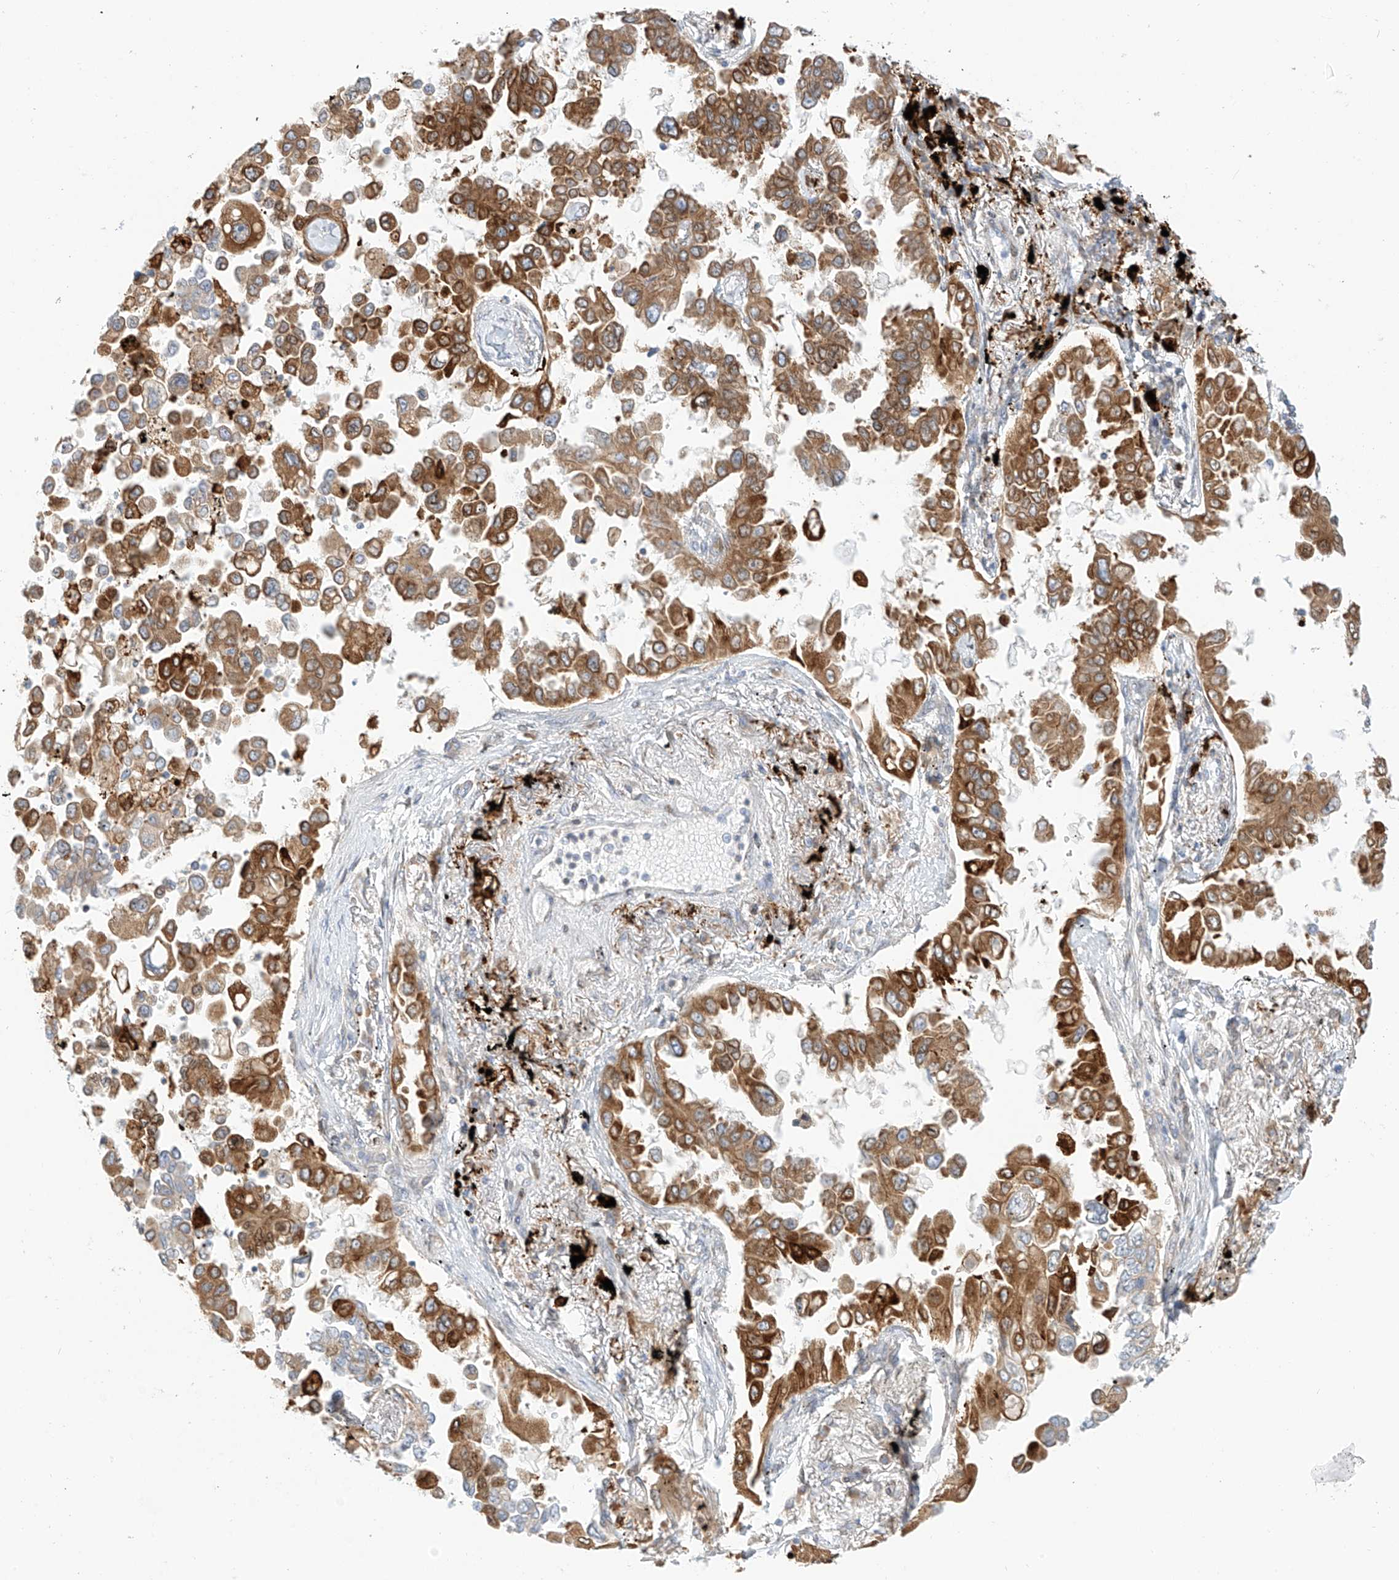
{"staining": {"intensity": "strong", "quantity": ">75%", "location": "cytoplasmic/membranous"}, "tissue": "lung cancer", "cell_type": "Tumor cells", "image_type": "cancer", "snomed": [{"axis": "morphology", "description": "Adenocarcinoma, NOS"}, {"axis": "topography", "description": "Lung"}], "caption": "The image demonstrates immunohistochemical staining of lung cancer. There is strong cytoplasmic/membranous expression is appreciated in approximately >75% of tumor cells.", "gene": "PCYOX1", "patient": {"sex": "female", "age": 67}}